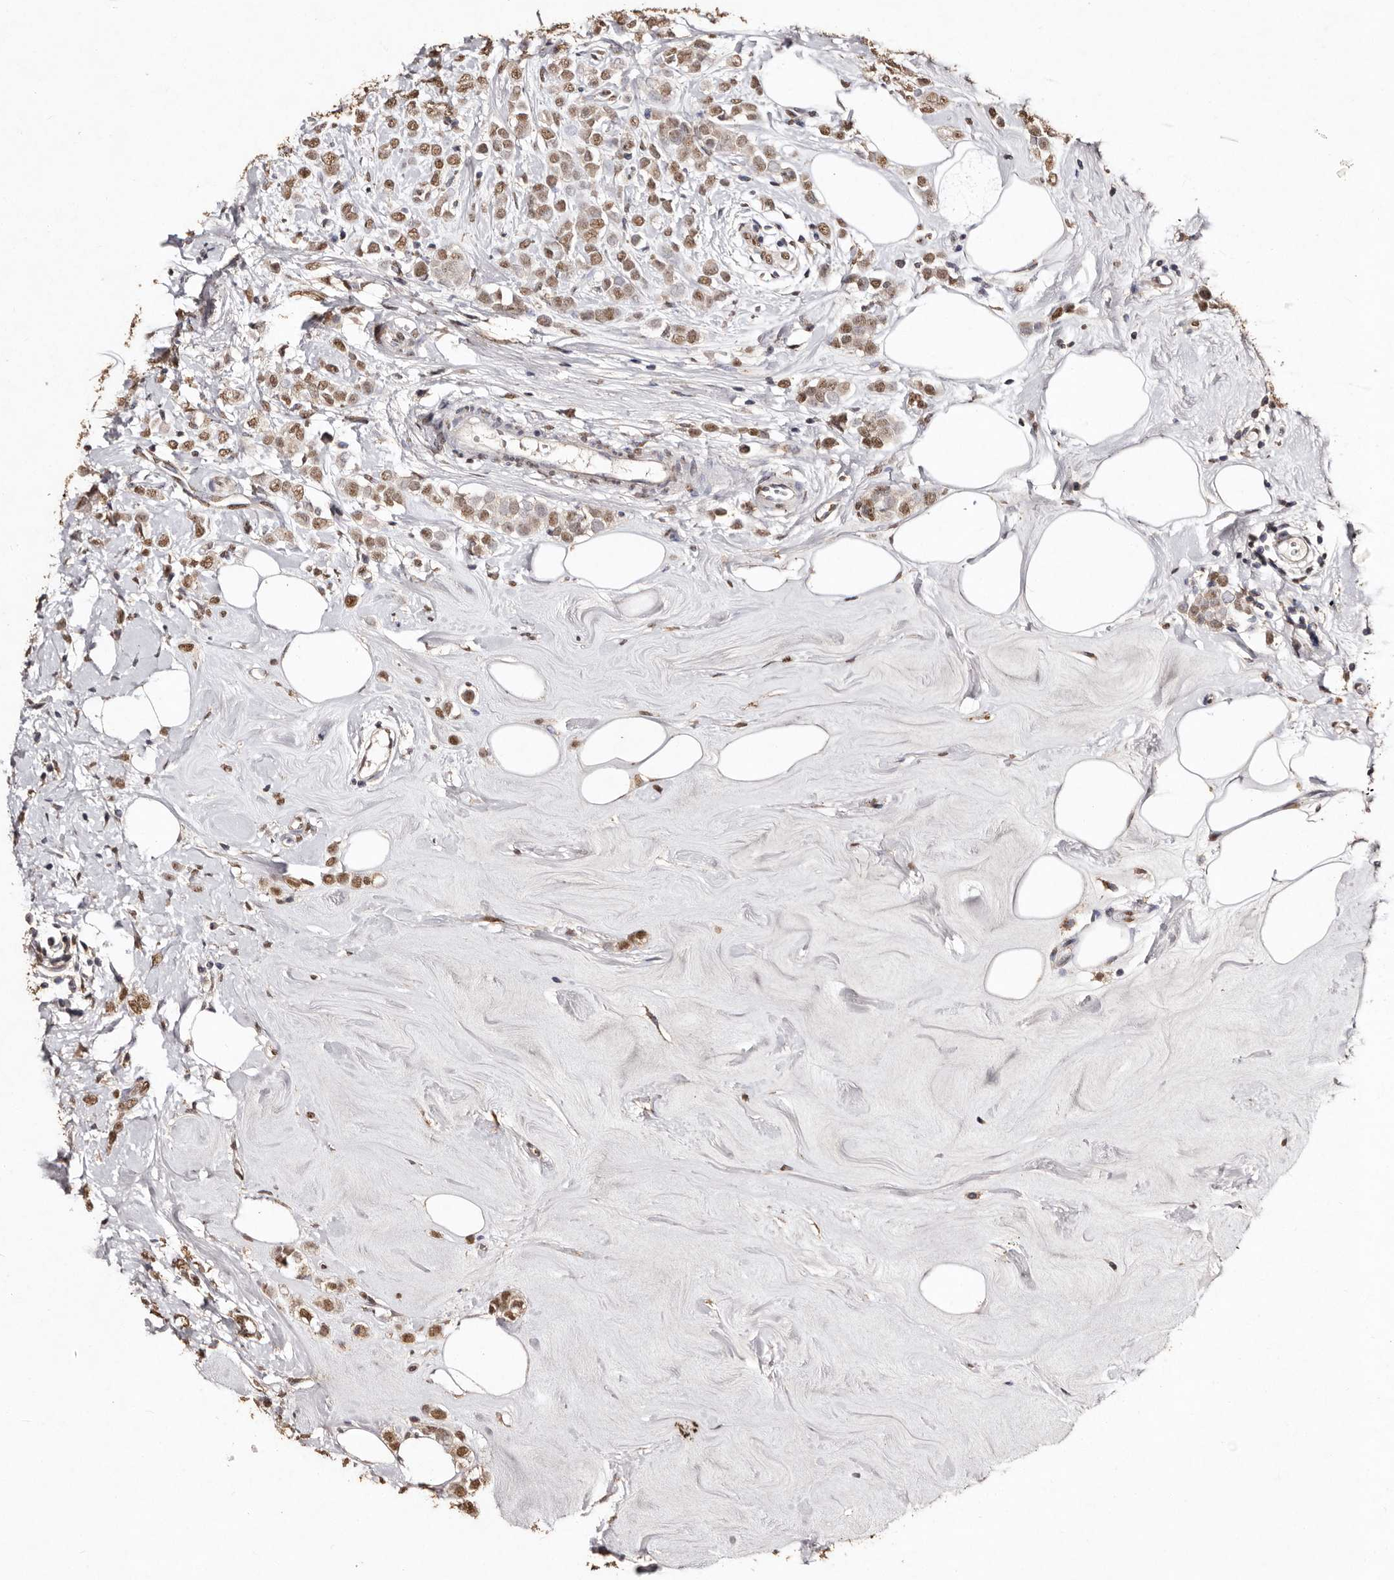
{"staining": {"intensity": "moderate", "quantity": ">75%", "location": "nuclear"}, "tissue": "breast cancer", "cell_type": "Tumor cells", "image_type": "cancer", "snomed": [{"axis": "morphology", "description": "Lobular carcinoma"}, {"axis": "topography", "description": "Breast"}], "caption": "Immunohistochemistry image of neoplastic tissue: human breast cancer (lobular carcinoma) stained using immunohistochemistry displays medium levels of moderate protein expression localized specifically in the nuclear of tumor cells, appearing as a nuclear brown color.", "gene": "ERBB4", "patient": {"sex": "female", "age": 47}}